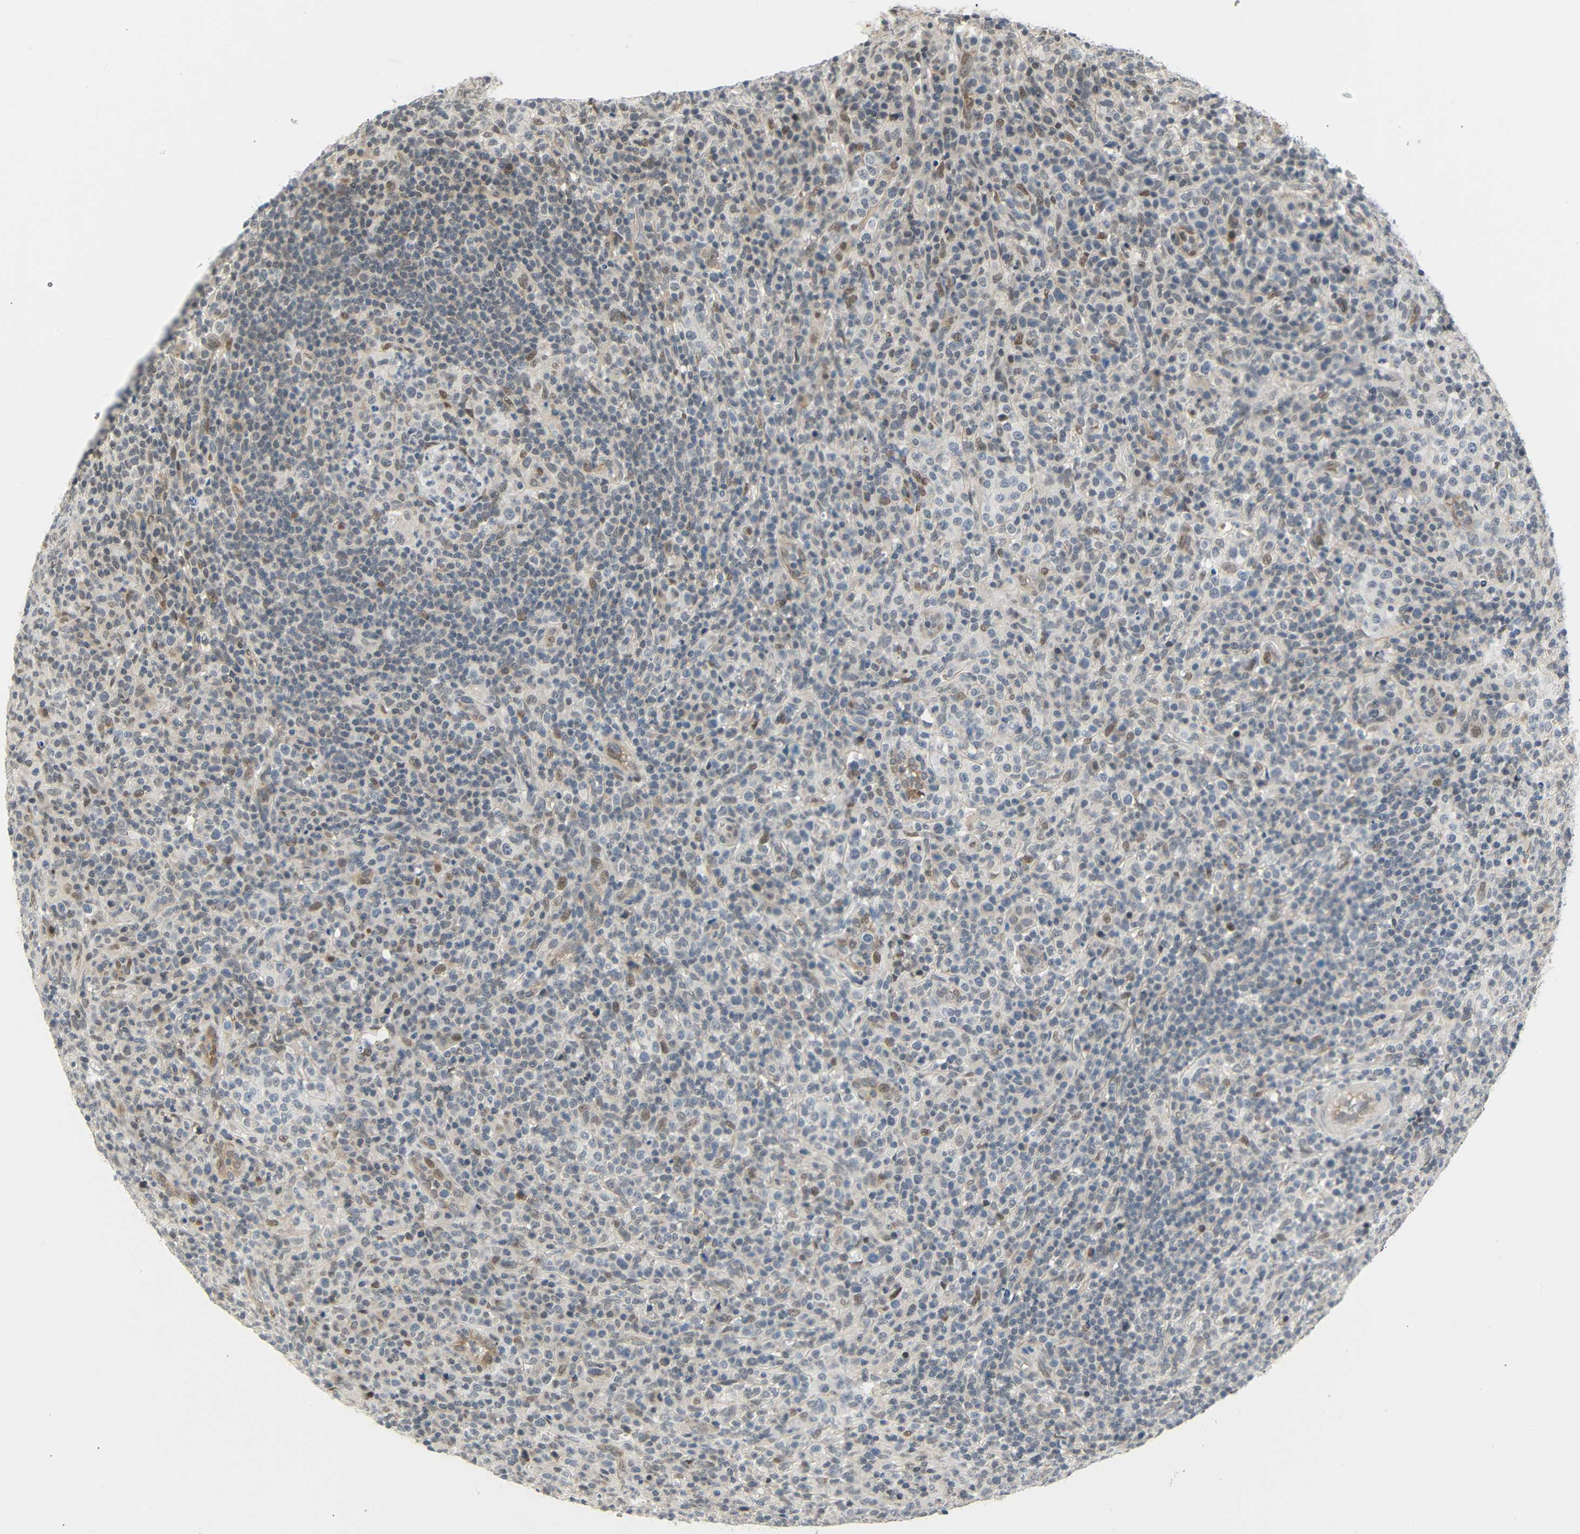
{"staining": {"intensity": "moderate", "quantity": "<25%", "location": "nuclear"}, "tissue": "lymphoma", "cell_type": "Tumor cells", "image_type": "cancer", "snomed": [{"axis": "morphology", "description": "Malignant lymphoma, non-Hodgkin's type, High grade"}, {"axis": "topography", "description": "Lymph node"}], "caption": "An immunohistochemistry (IHC) histopathology image of neoplastic tissue is shown. Protein staining in brown highlights moderate nuclear positivity in malignant lymphoma, non-Hodgkin's type (high-grade) within tumor cells.", "gene": "IMPG2", "patient": {"sex": "female", "age": 76}}